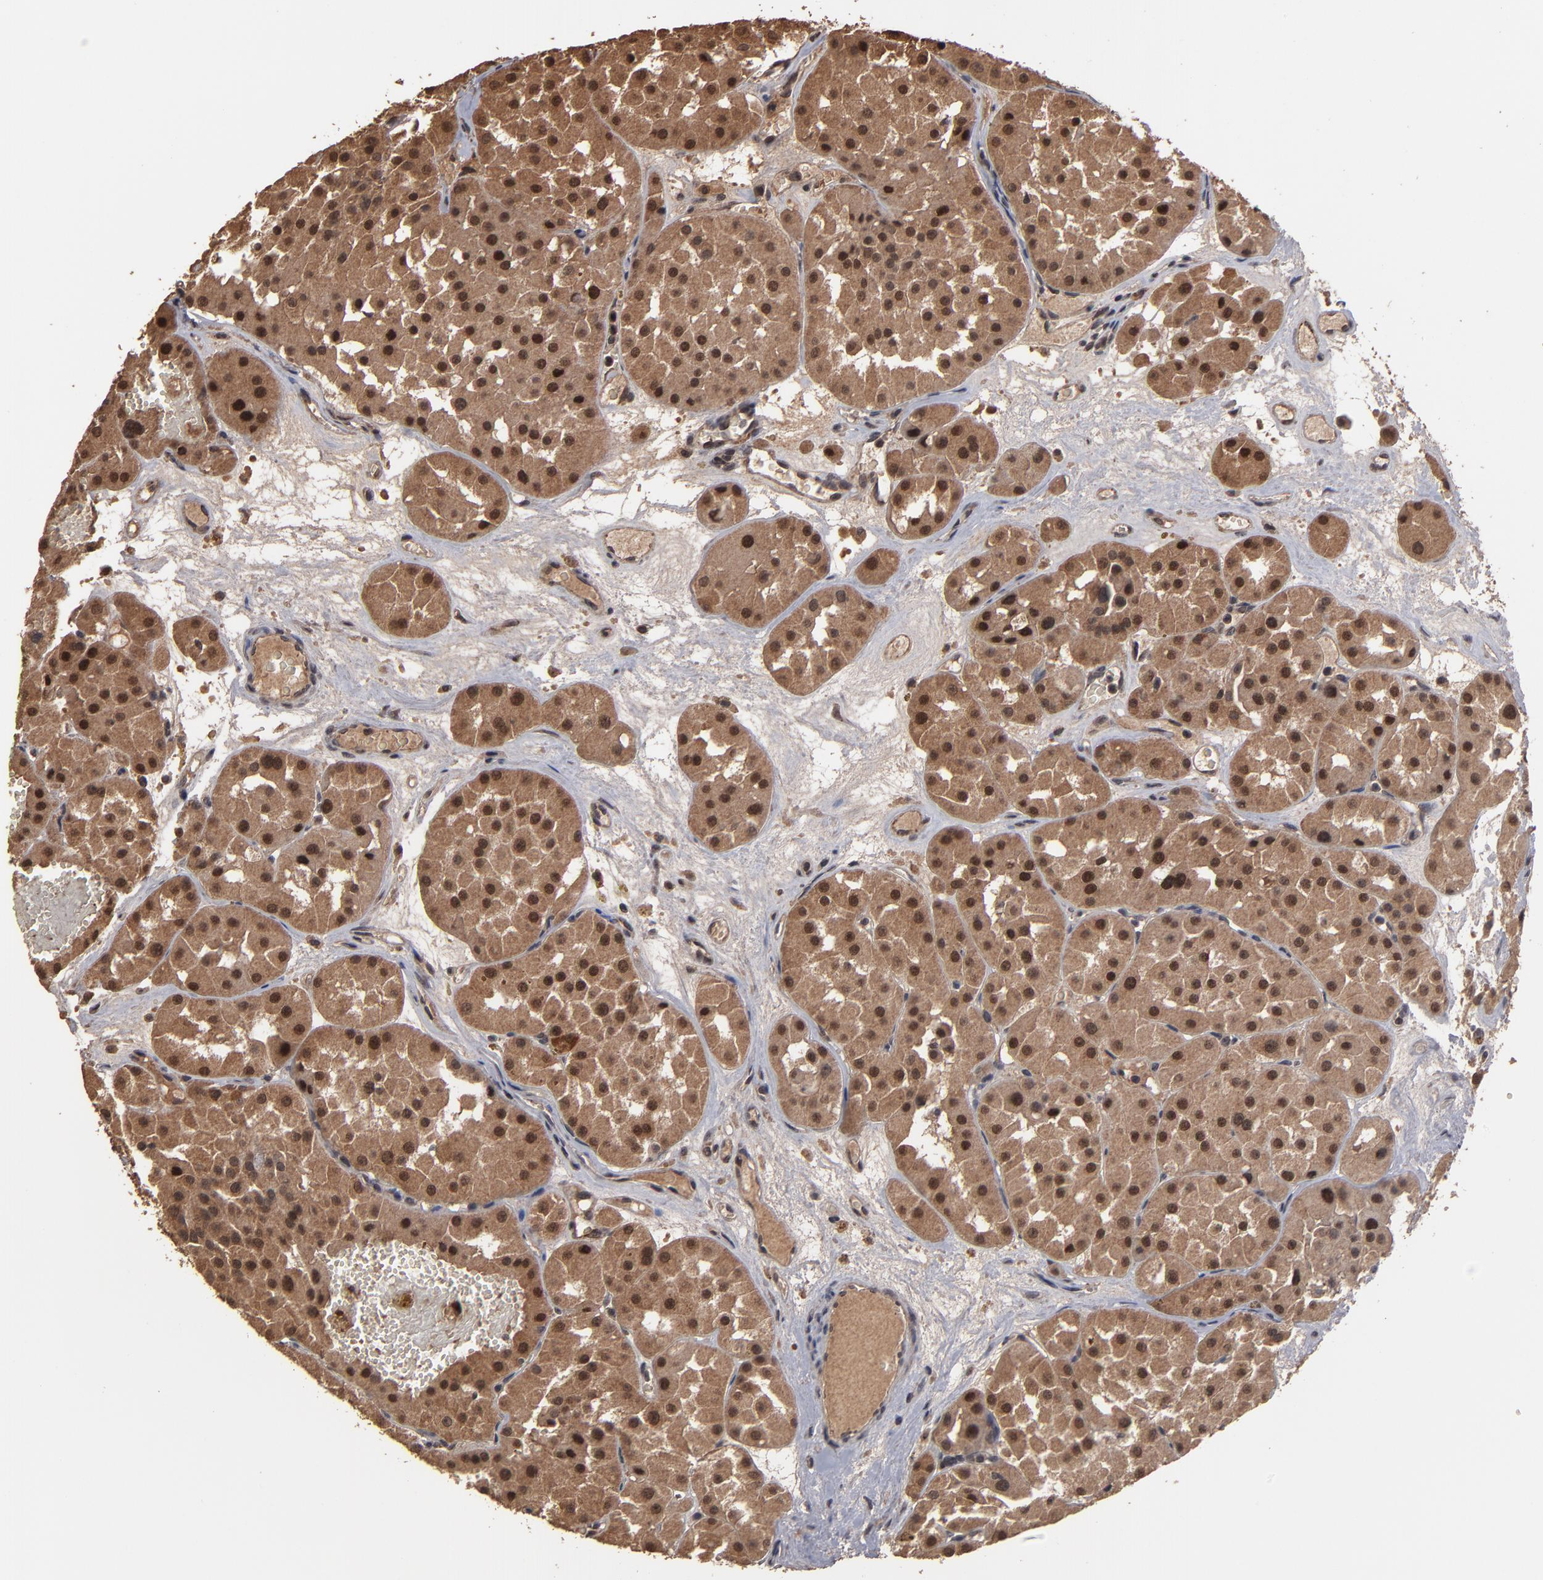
{"staining": {"intensity": "moderate", "quantity": ">75%", "location": "cytoplasmic/membranous,nuclear"}, "tissue": "renal cancer", "cell_type": "Tumor cells", "image_type": "cancer", "snomed": [{"axis": "morphology", "description": "Adenocarcinoma, uncertain malignant potential"}, {"axis": "topography", "description": "Kidney"}], "caption": "A high-resolution micrograph shows immunohistochemistry (IHC) staining of adenocarcinoma,  uncertain malignant potential (renal), which reveals moderate cytoplasmic/membranous and nuclear expression in approximately >75% of tumor cells. The staining was performed using DAB (3,3'-diaminobenzidine) to visualize the protein expression in brown, while the nuclei were stained in blue with hematoxylin (Magnification: 20x).", "gene": "NXF2B", "patient": {"sex": "male", "age": 63}}